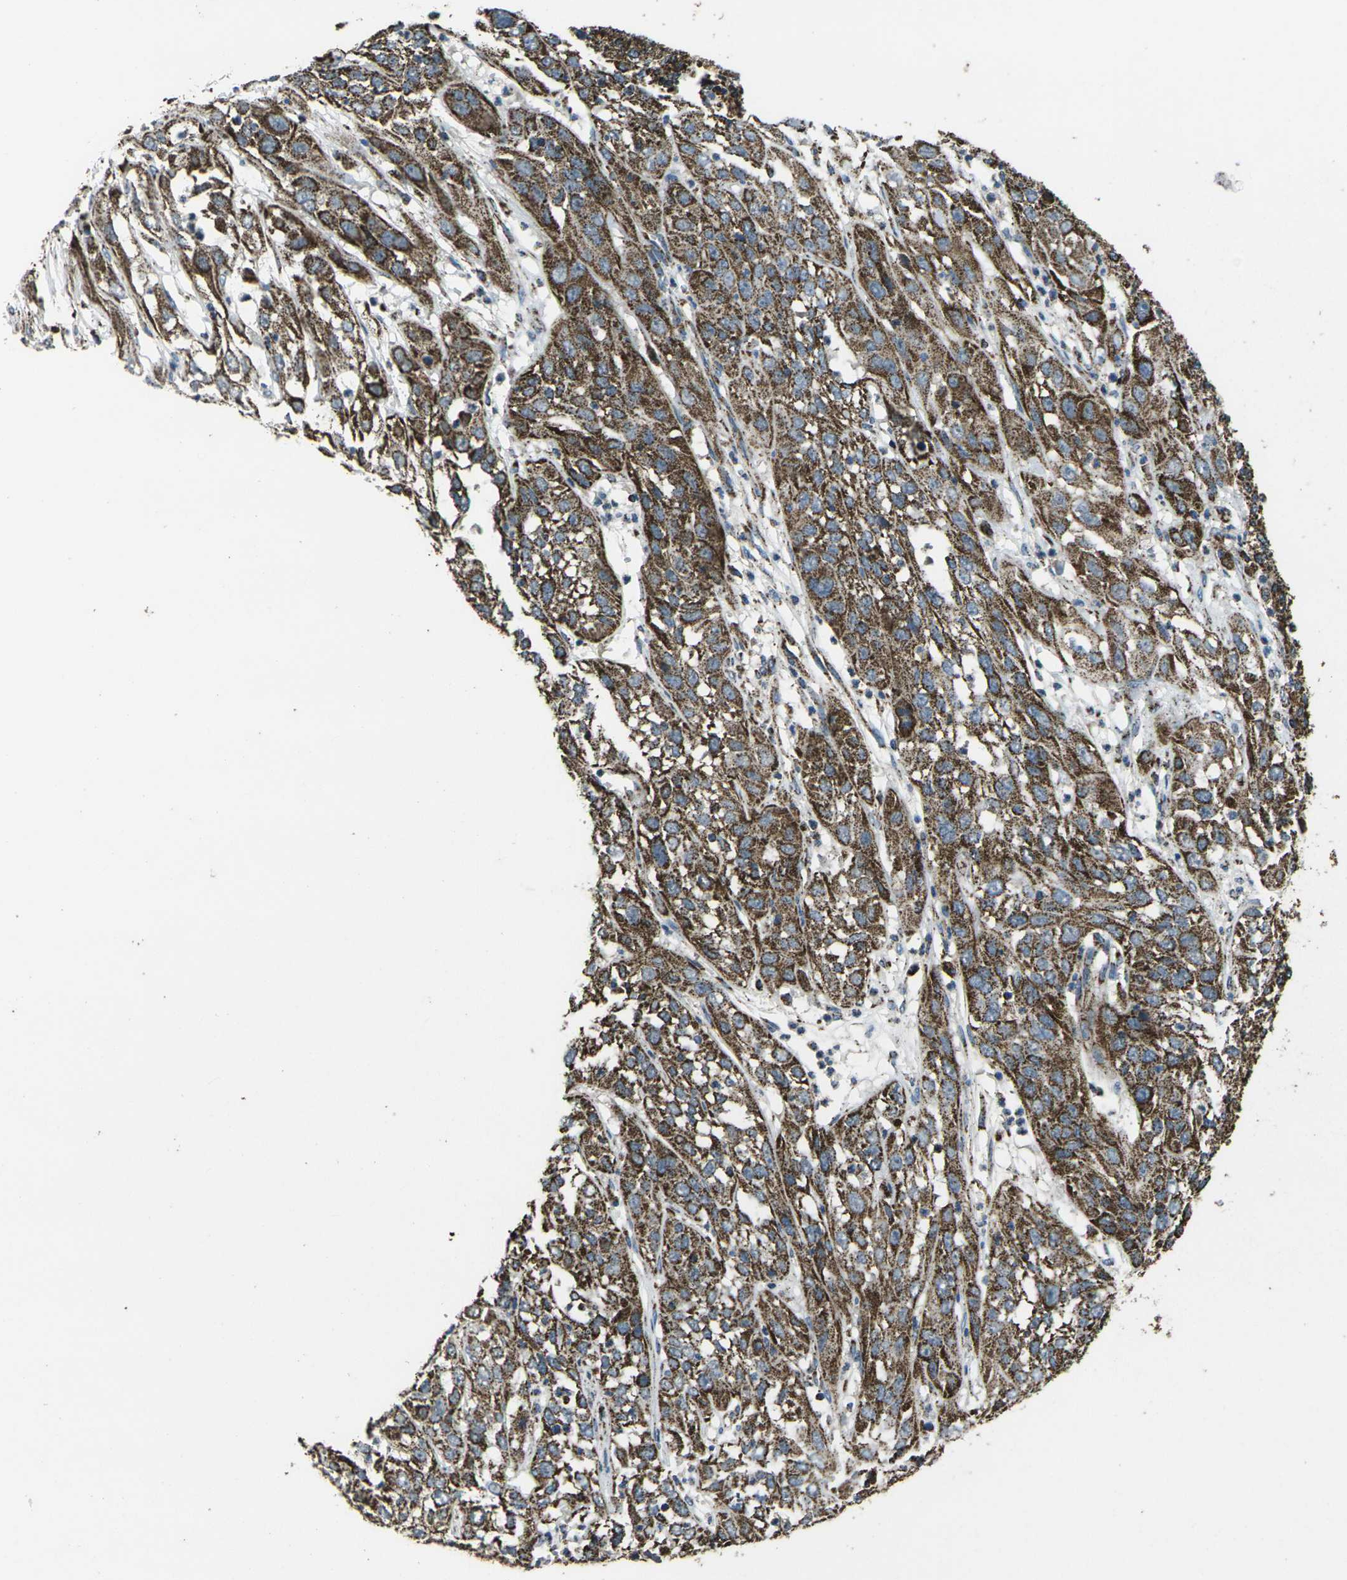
{"staining": {"intensity": "strong", "quantity": ">75%", "location": "cytoplasmic/membranous"}, "tissue": "cervical cancer", "cell_type": "Tumor cells", "image_type": "cancer", "snomed": [{"axis": "morphology", "description": "Squamous cell carcinoma, NOS"}, {"axis": "topography", "description": "Cervix"}], "caption": "Tumor cells reveal high levels of strong cytoplasmic/membranous positivity in about >75% of cells in human squamous cell carcinoma (cervical).", "gene": "KLHL5", "patient": {"sex": "female", "age": 32}}